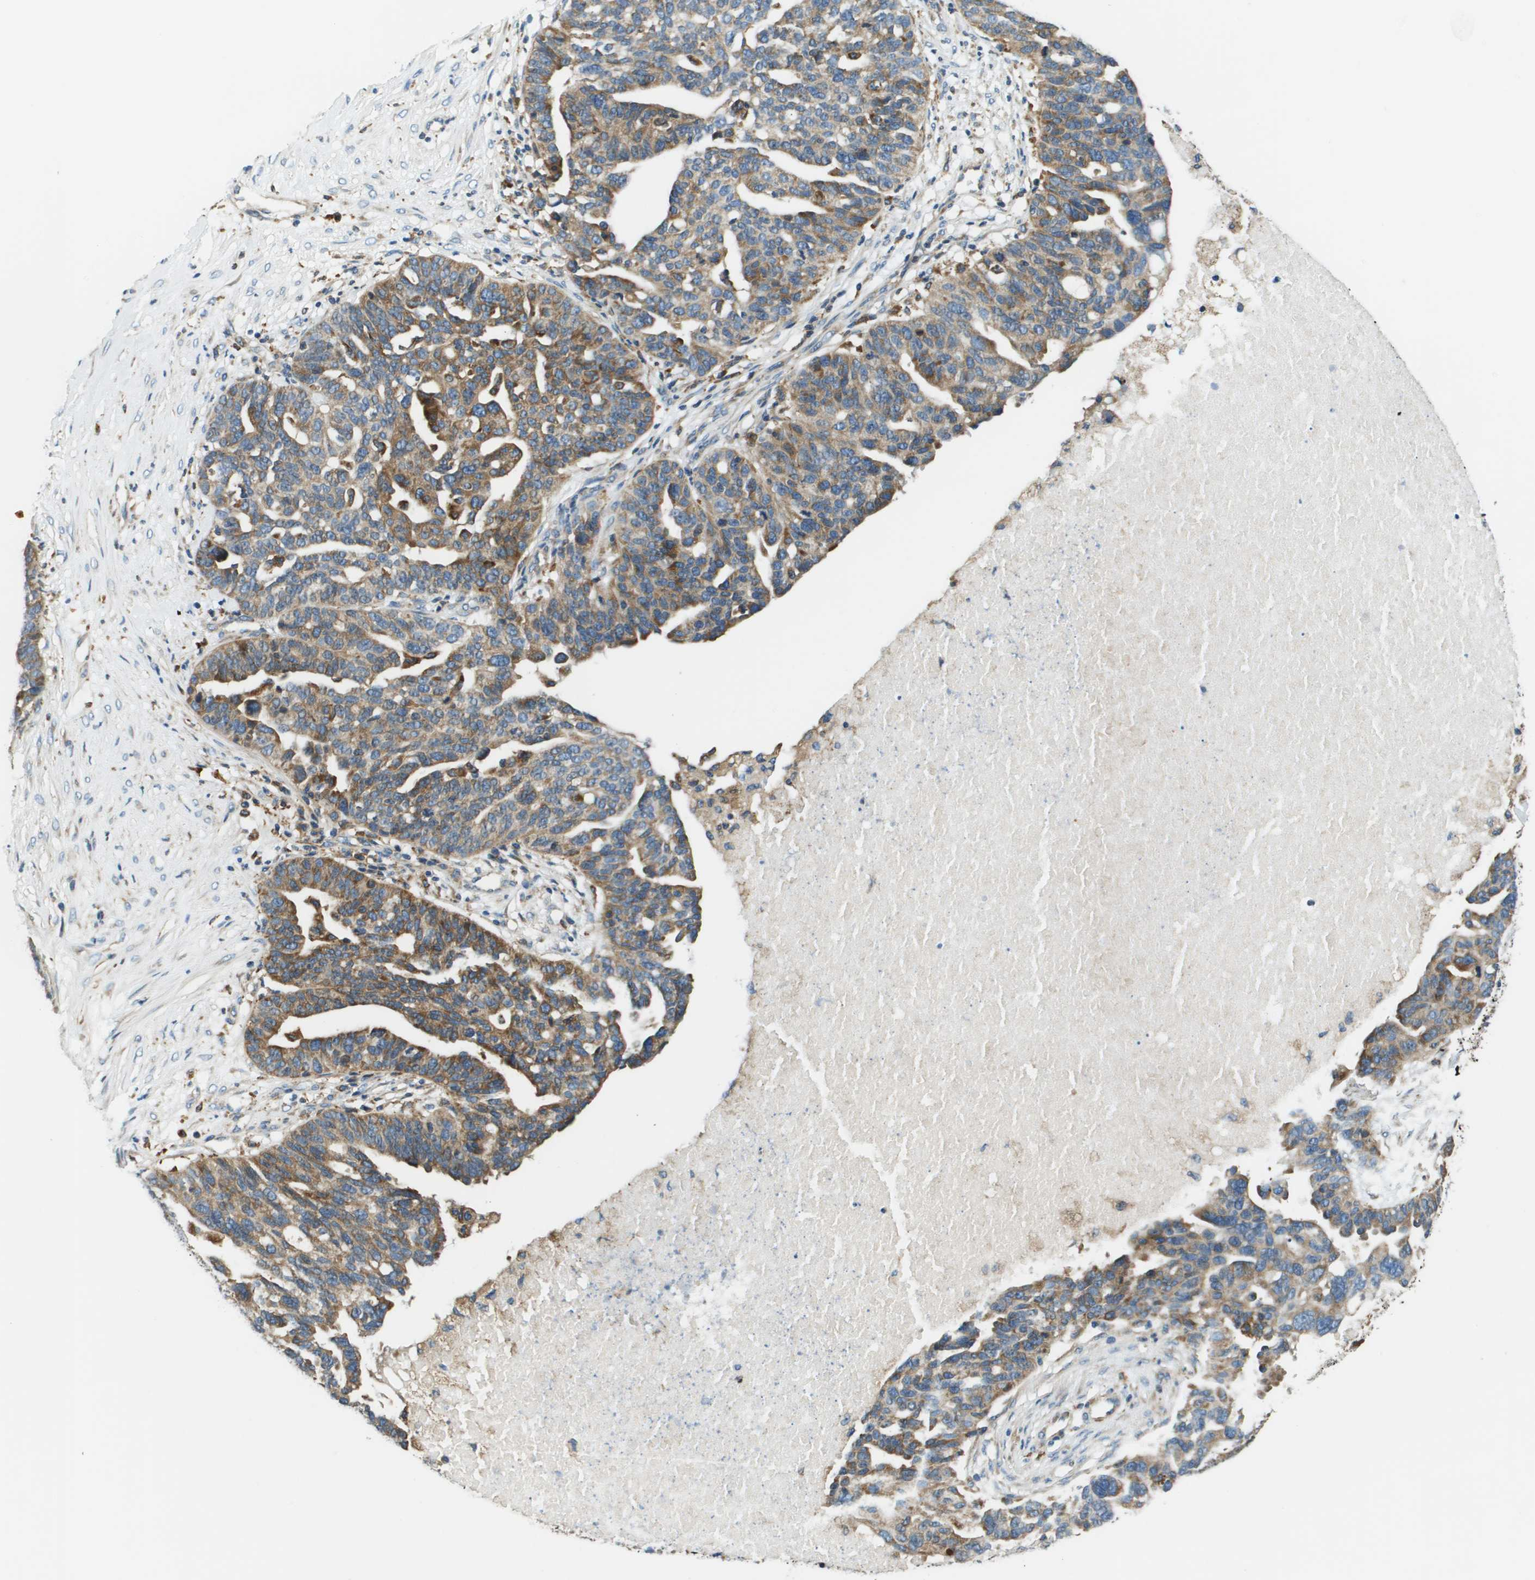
{"staining": {"intensity": "moderate", "quantity": ">75%", "location": "cytoplasmic/membranous"}, "tissue": "ovarian cancer", "cell_type": "Tumor cells", "image_type": "cancer", "snomed": [{"axis": "morphology", "description": "Cystadenocarcinoma, serous, NOS"}, {"axis": "topography", "description": "Ovary"}], "caption": "Serous cystadenocarcinoma (ovarian) was stained to show a protein in brown. There is medium levels of moderate cytoplasmic/membranous expression in about >75% of tumor cells.", "gene": "CNPY3", "patient": {"sex": "female", "age": 59}}